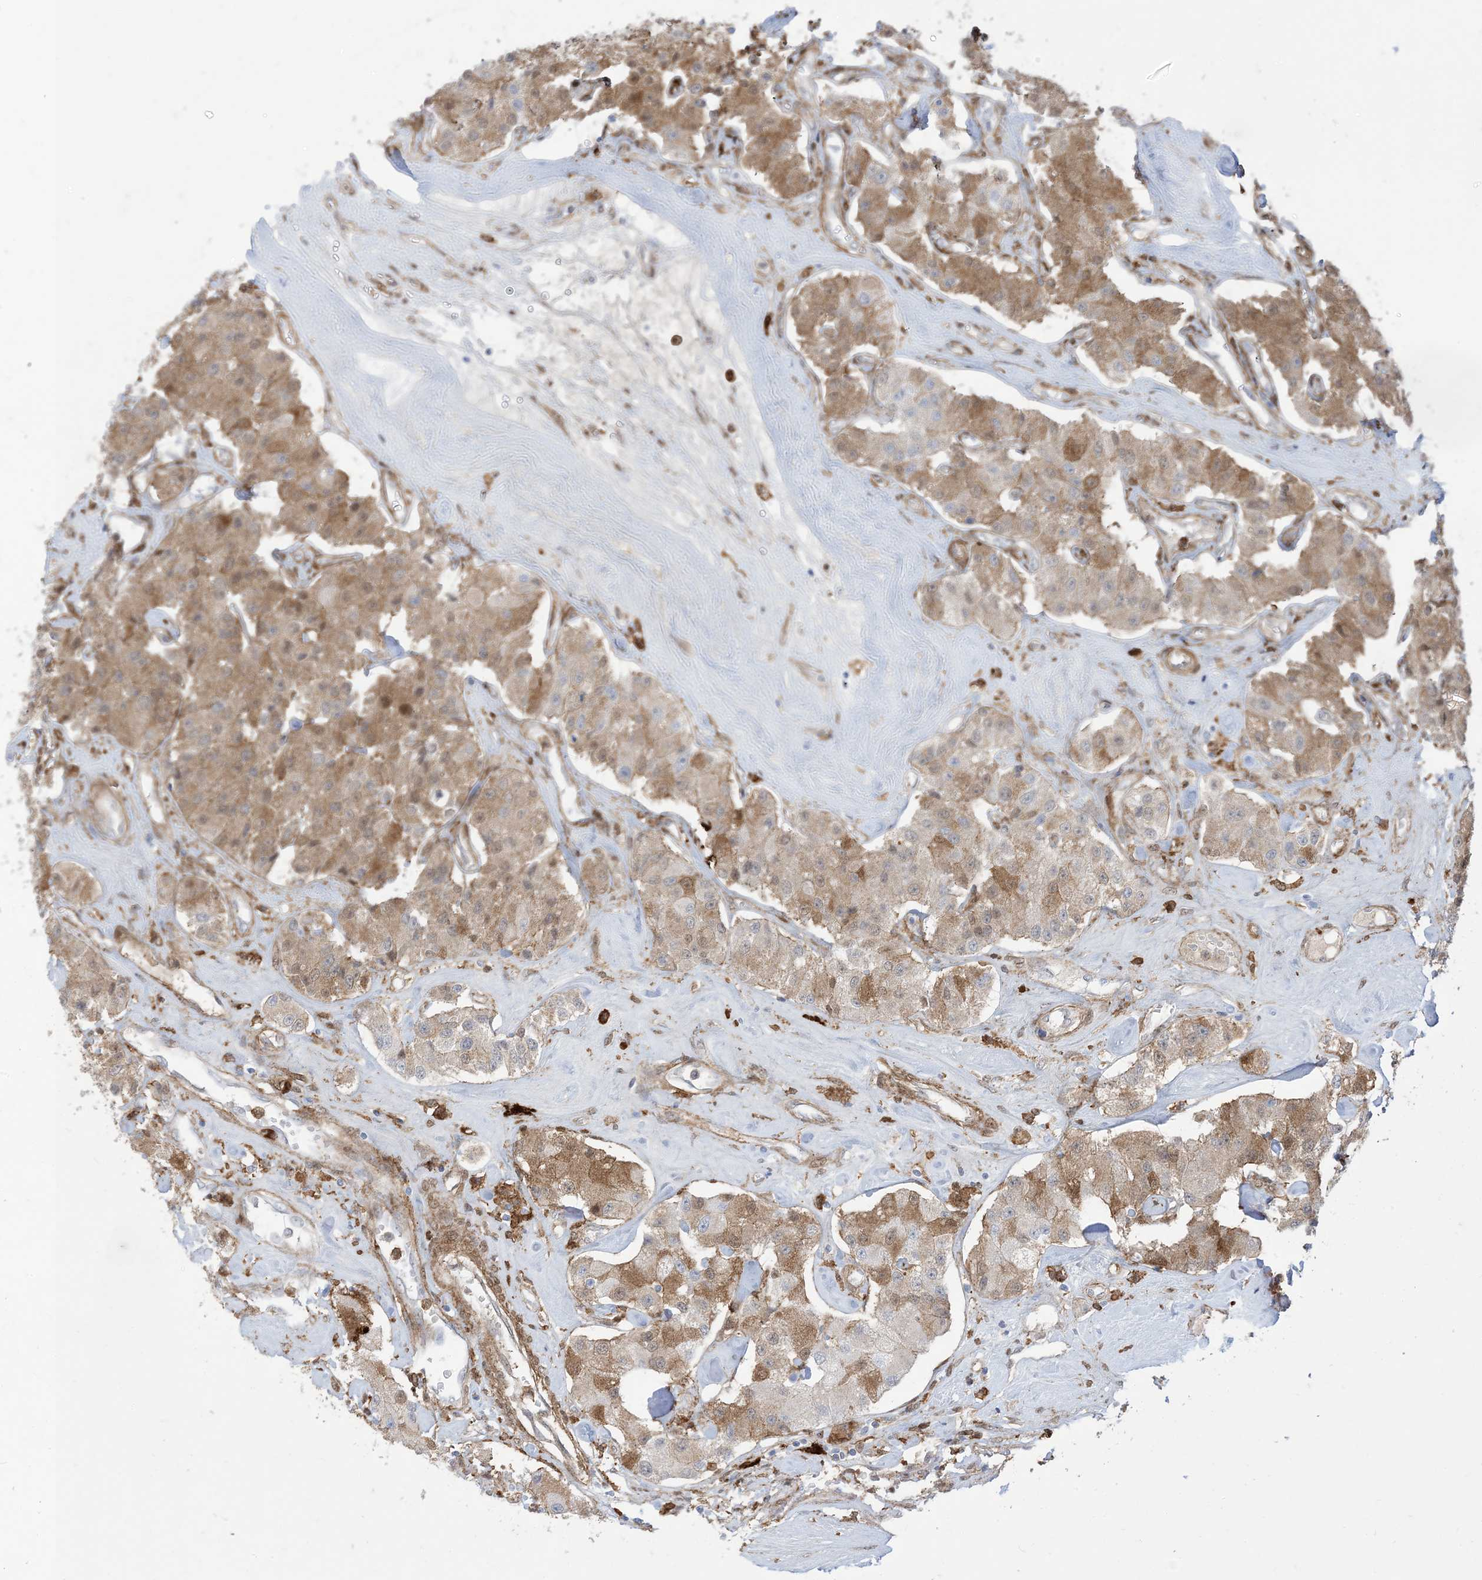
{"staining": {"intensity": "moderate", "quantity": ">75%", "location": "cytoplasmic/membranous"}, "tissue": "carcinoid", "cell_type": "Tumor cells", "image_type": "cancer", "snomed": [{"axis": "morphology", "description": "Carcinoid, malignant, NOS"}, {"axis": "topography", "description": "Pancreas"}], "caption": "High-power microscopy captured an IHC micrograph of malignant carcinoid, revealing moderate cytoplasmic/membranous staining in about >75% of tumor cells.", "gene": "GSN", "patient": {"sex": "male", "age": 41}}